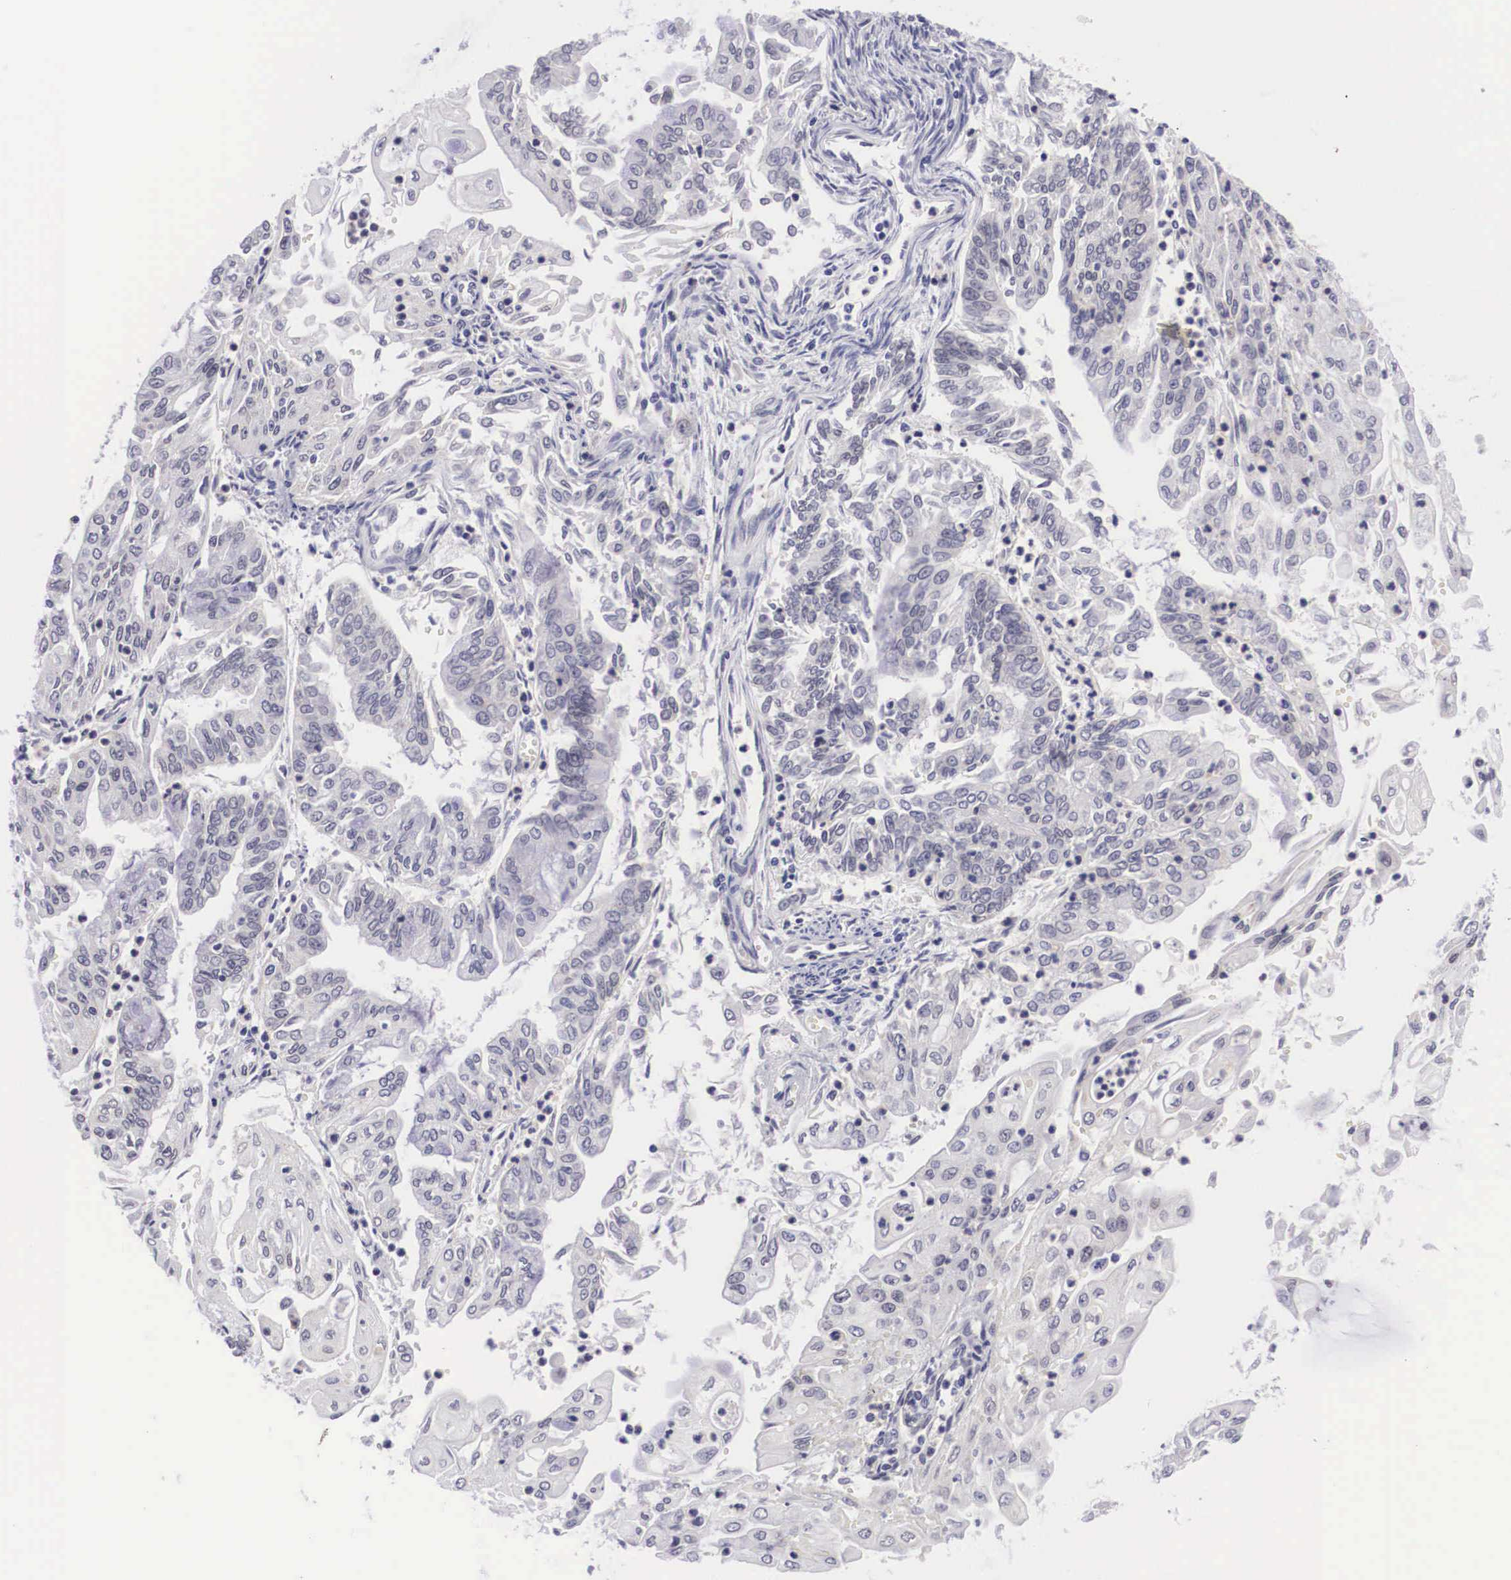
{"staining": {"intensity": "negative", "quantity": "none", "location": "none"}, "tissue": "endometrial cancer", "cell_type": "Tumor cells", "image_type": "cancer", "snomed": [{"axis": "morphology", "description": "Adenocarcinoma, NOS"}, {"axis": "topography", "description": "Endometrium"}], "caption": "Immunohistochemical staining of human endometrial adenocarcinoma reveals no significant staining in tumor cells.", "gene": "SOX11", "patient": {"sex": "female", "age": 75}}